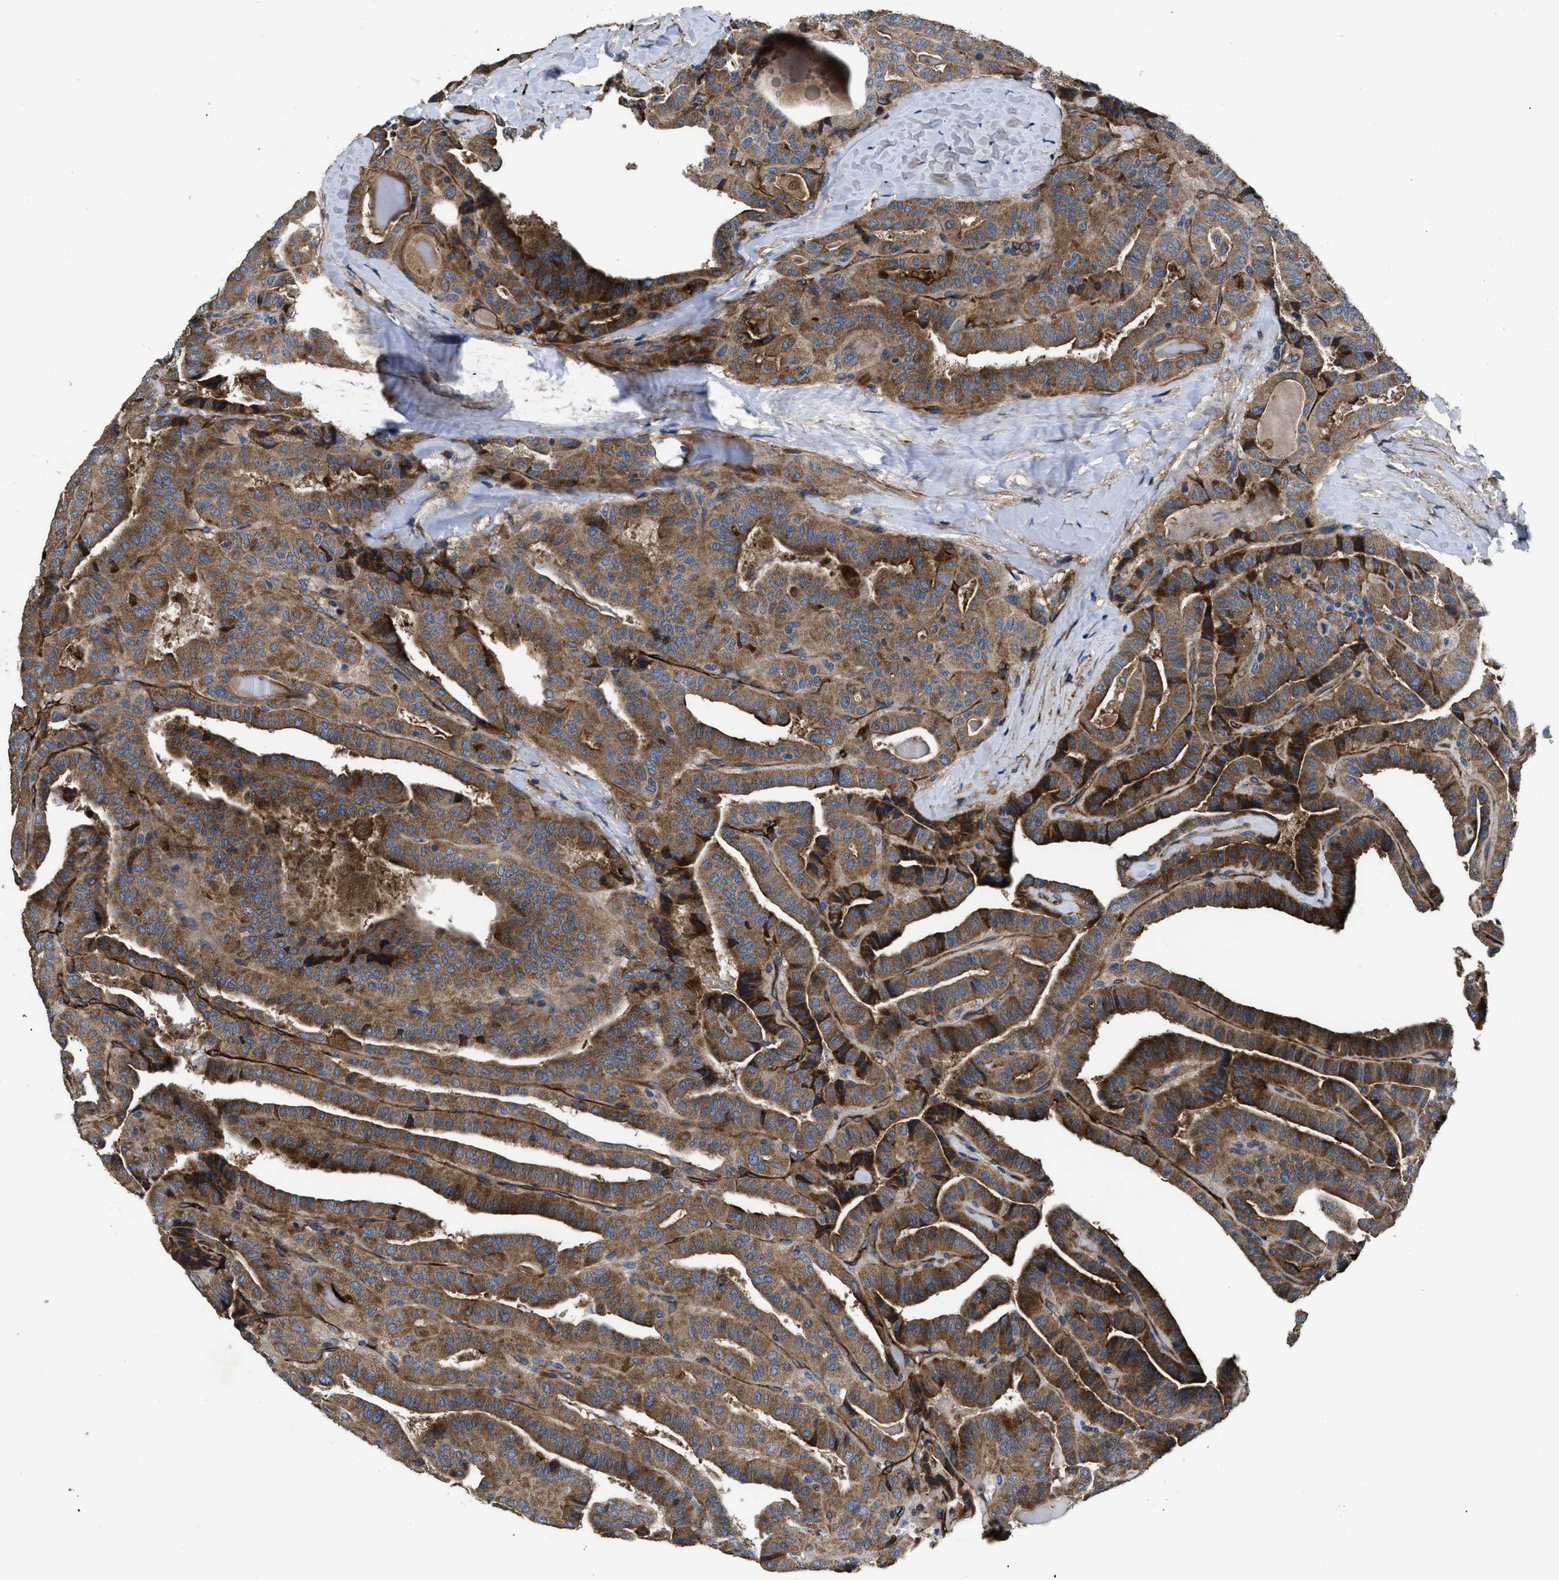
{"staining": {"intensity": "moderate", "quantity": ">75%", "location": "cytoplasmic/membranous"}, "tissue": "thyroid cancer", "cell_type": "Tumor cells", "image_type": "cancer", "snomed": [{"axis": "morphology", "description": "Papillary adenocarcinoma, NOS"}, {"axis": "topography", "description": "Thyroid gland"}], "caption": "Protein expression analysis of human thyroid cancer reveals moderate cytoplasmic/membranous expression in approximately >75% of tumor cells.", "gene": "NT5E", "patient": {"sex": "male", "age": 77}}